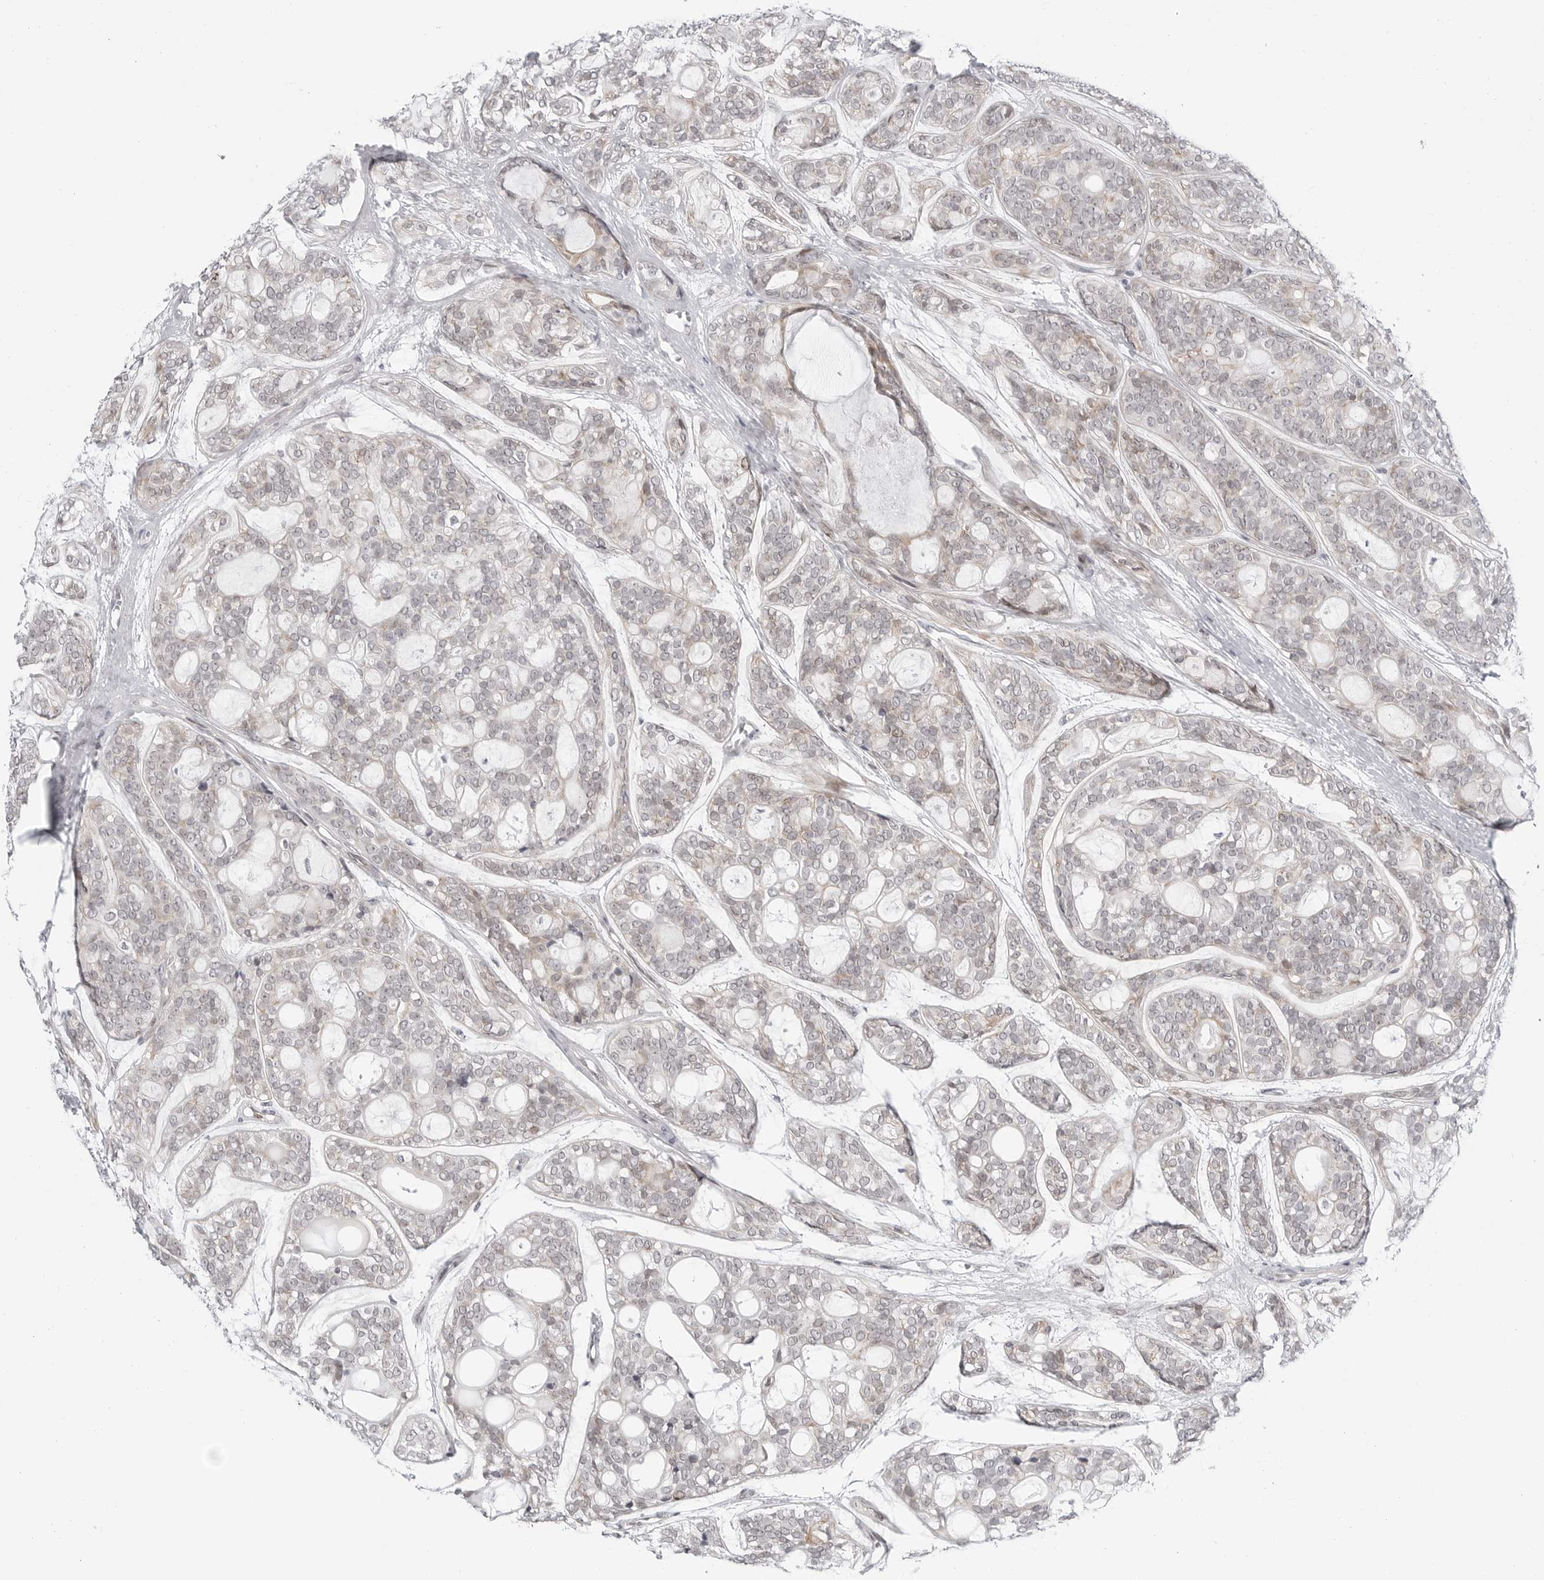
{"staining": {"intensity": "weak", "quantity": "<25%", "location": "nuclear"}, "tissue": "head and neck cancer", "cell_type": "Tumor cells", "image_type": "cancer", "snomed": [{"axis": "morphology", "description": "Adenocarcinoma, NOS"}, {"axis": "topography", "description": "Head-Neck"}], "caption": "This is an immunohistochemistry image of head and neck cancer (adenocarcinoma). There is no staining in tumor cells.", "gene": "FAM135B", "patient": {"sex": "male", "age": 66}}